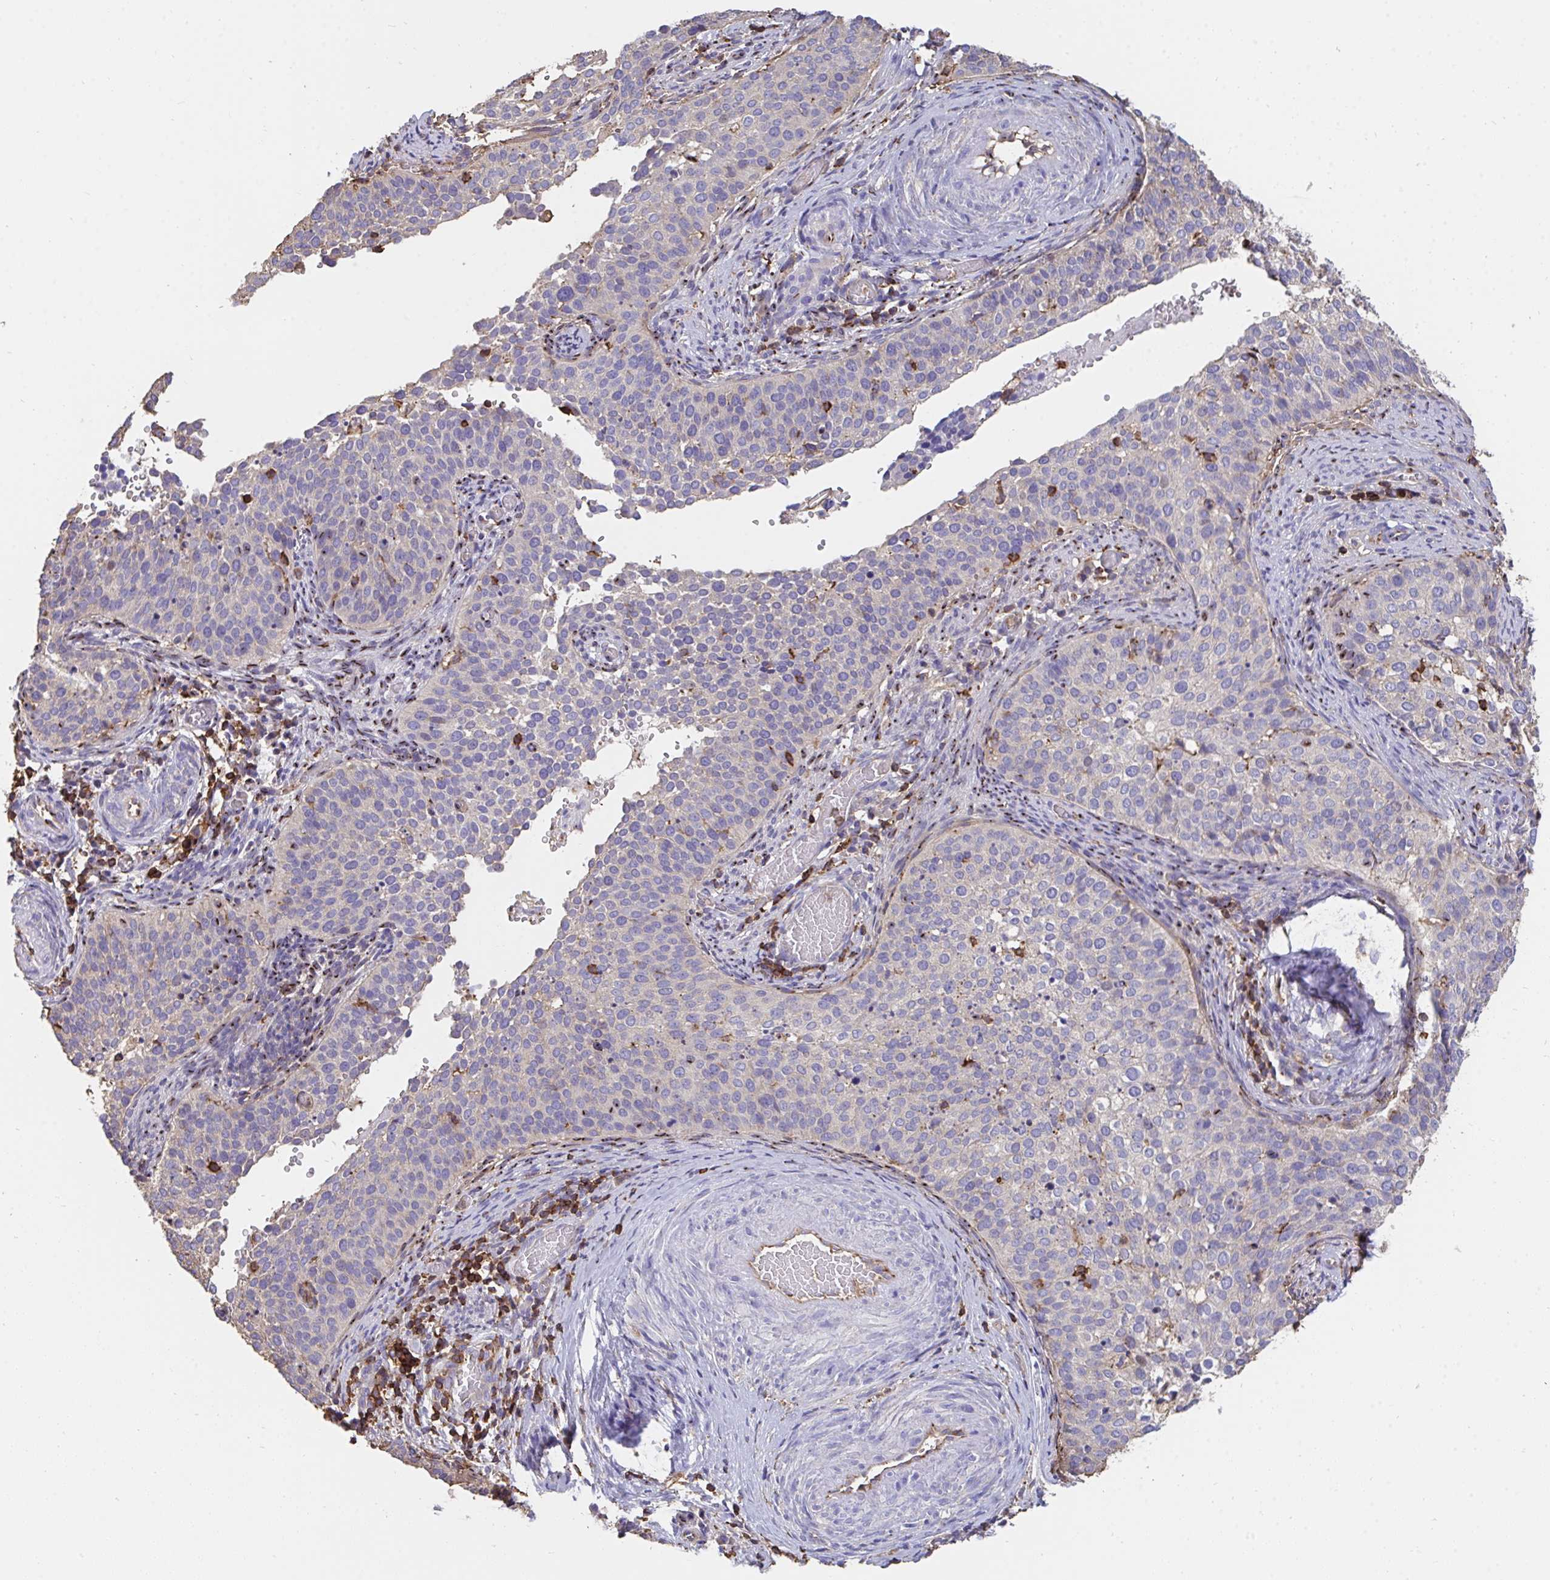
{"staining": {"intensity": "negative", "quantity": "none", "location": "none"}, "tissue": "cervical cancer", "cell_type": "Tumor cells", "image_type": "cancer", "snomed": [{"axis": "morphology", "description": "Squamous cell carcinoma, NOS"}, {"axis": "topography", "description": "Cervix"}], "caption": "An immunohistochemistry image of cervical squamous cell carcinoma is shown. There is no staining in tumor cells of cervical squamous cell carcinoma.", "gene": "CFL1", "patient": {"sex": "female", "age": 44}}